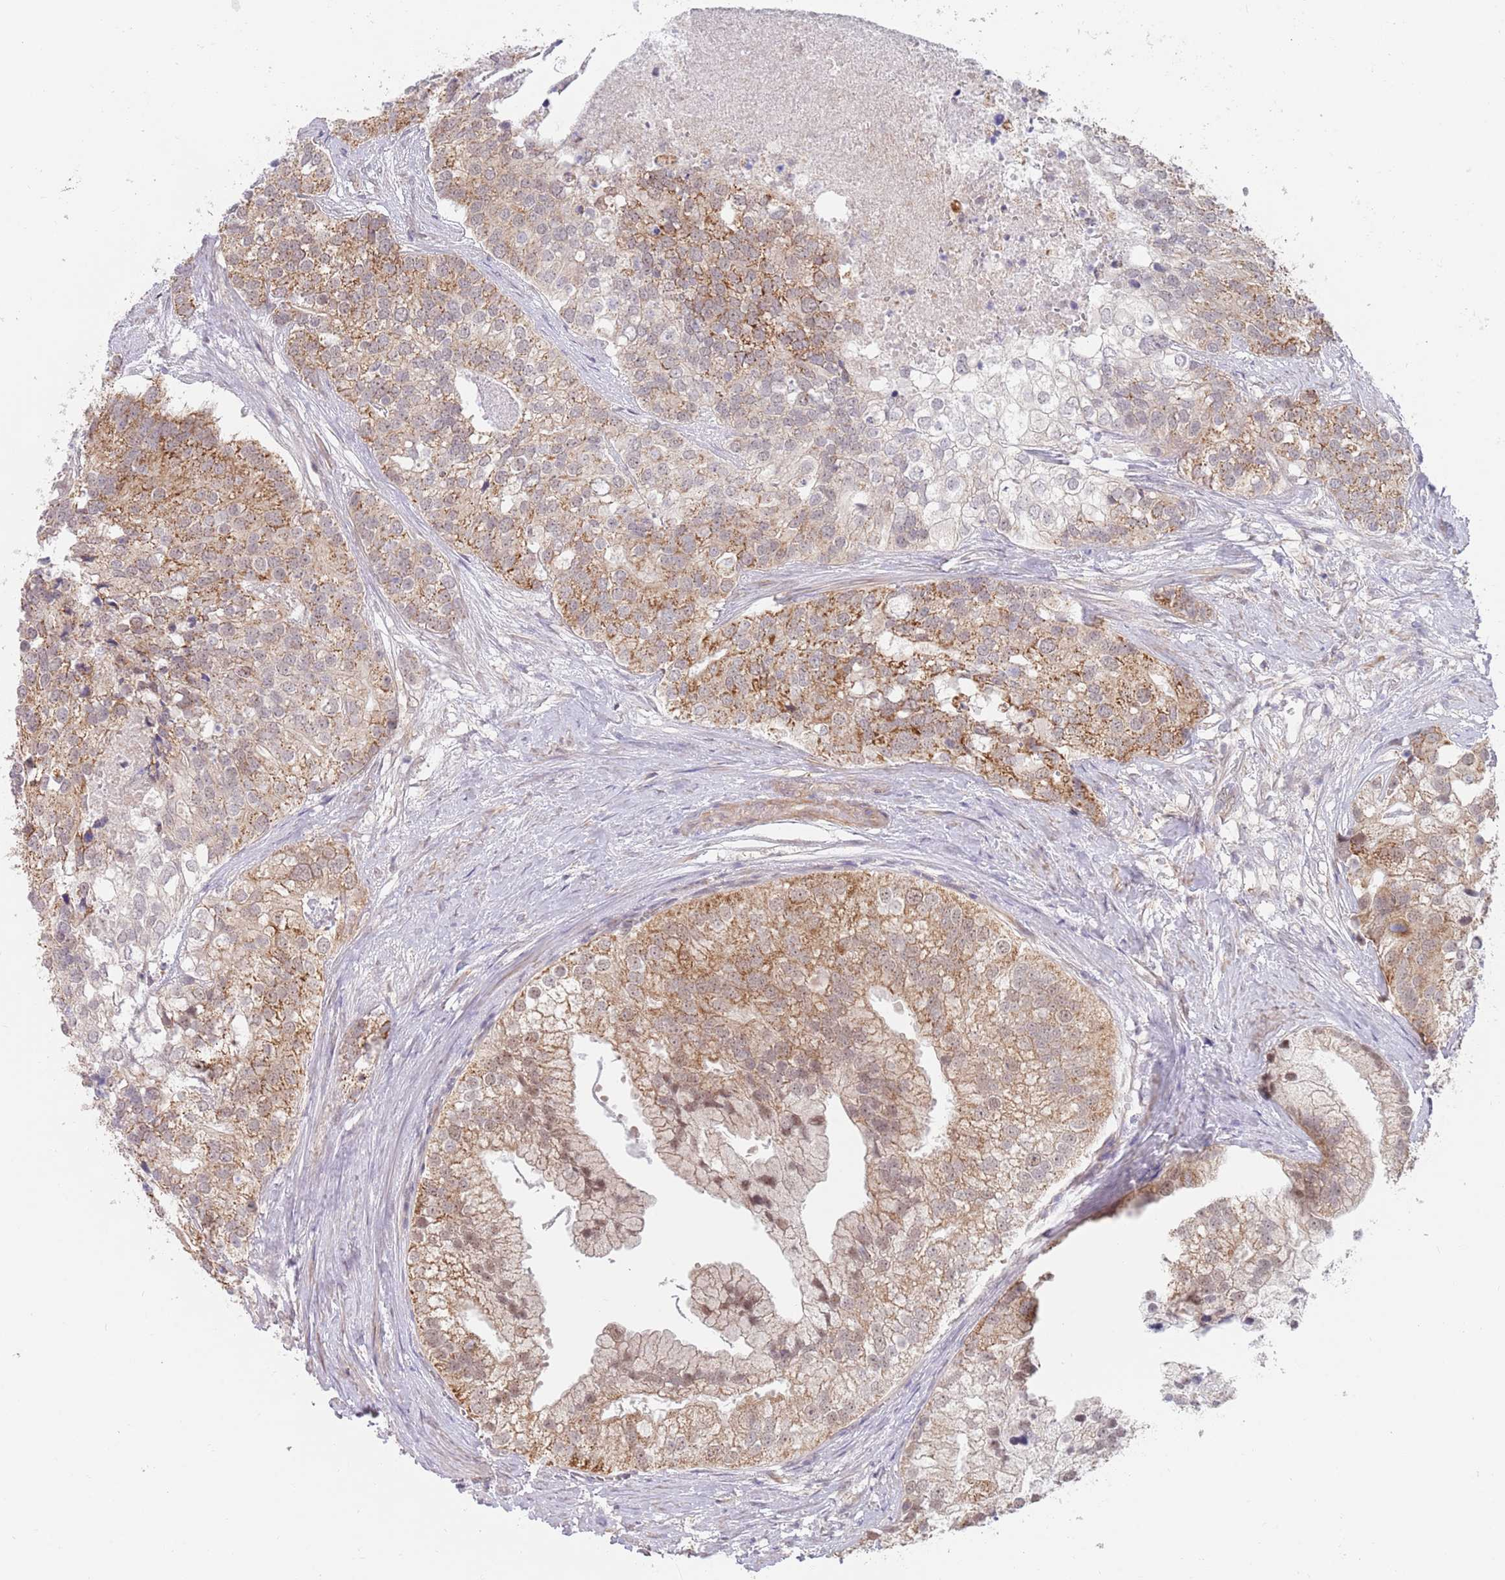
{"staining": {"intensity": "moderate", "quantity": ">75%", "location": "cytoplasmic/membranous"}, "tissue": "prostate cancer", "cell_type": "Tumor cells", "image_type": "cancer", "snomed": [{"axis": "morphology", "description": "Adenocarcinoma, High grade"}, {"axis": "topography", "description": "Prostate"}], "caption": "Immunohistochemistry (IHC) photomicrograph of high-grade adenocarcinoma (prostate) stained for a protein (brown), which demonstrates medium levels of moderate cytoplasmic/membranous positivity in approximately >75% of tumor cells.", "gene": "UQCC3", "patient": {"sex": "male", "age": 62}}